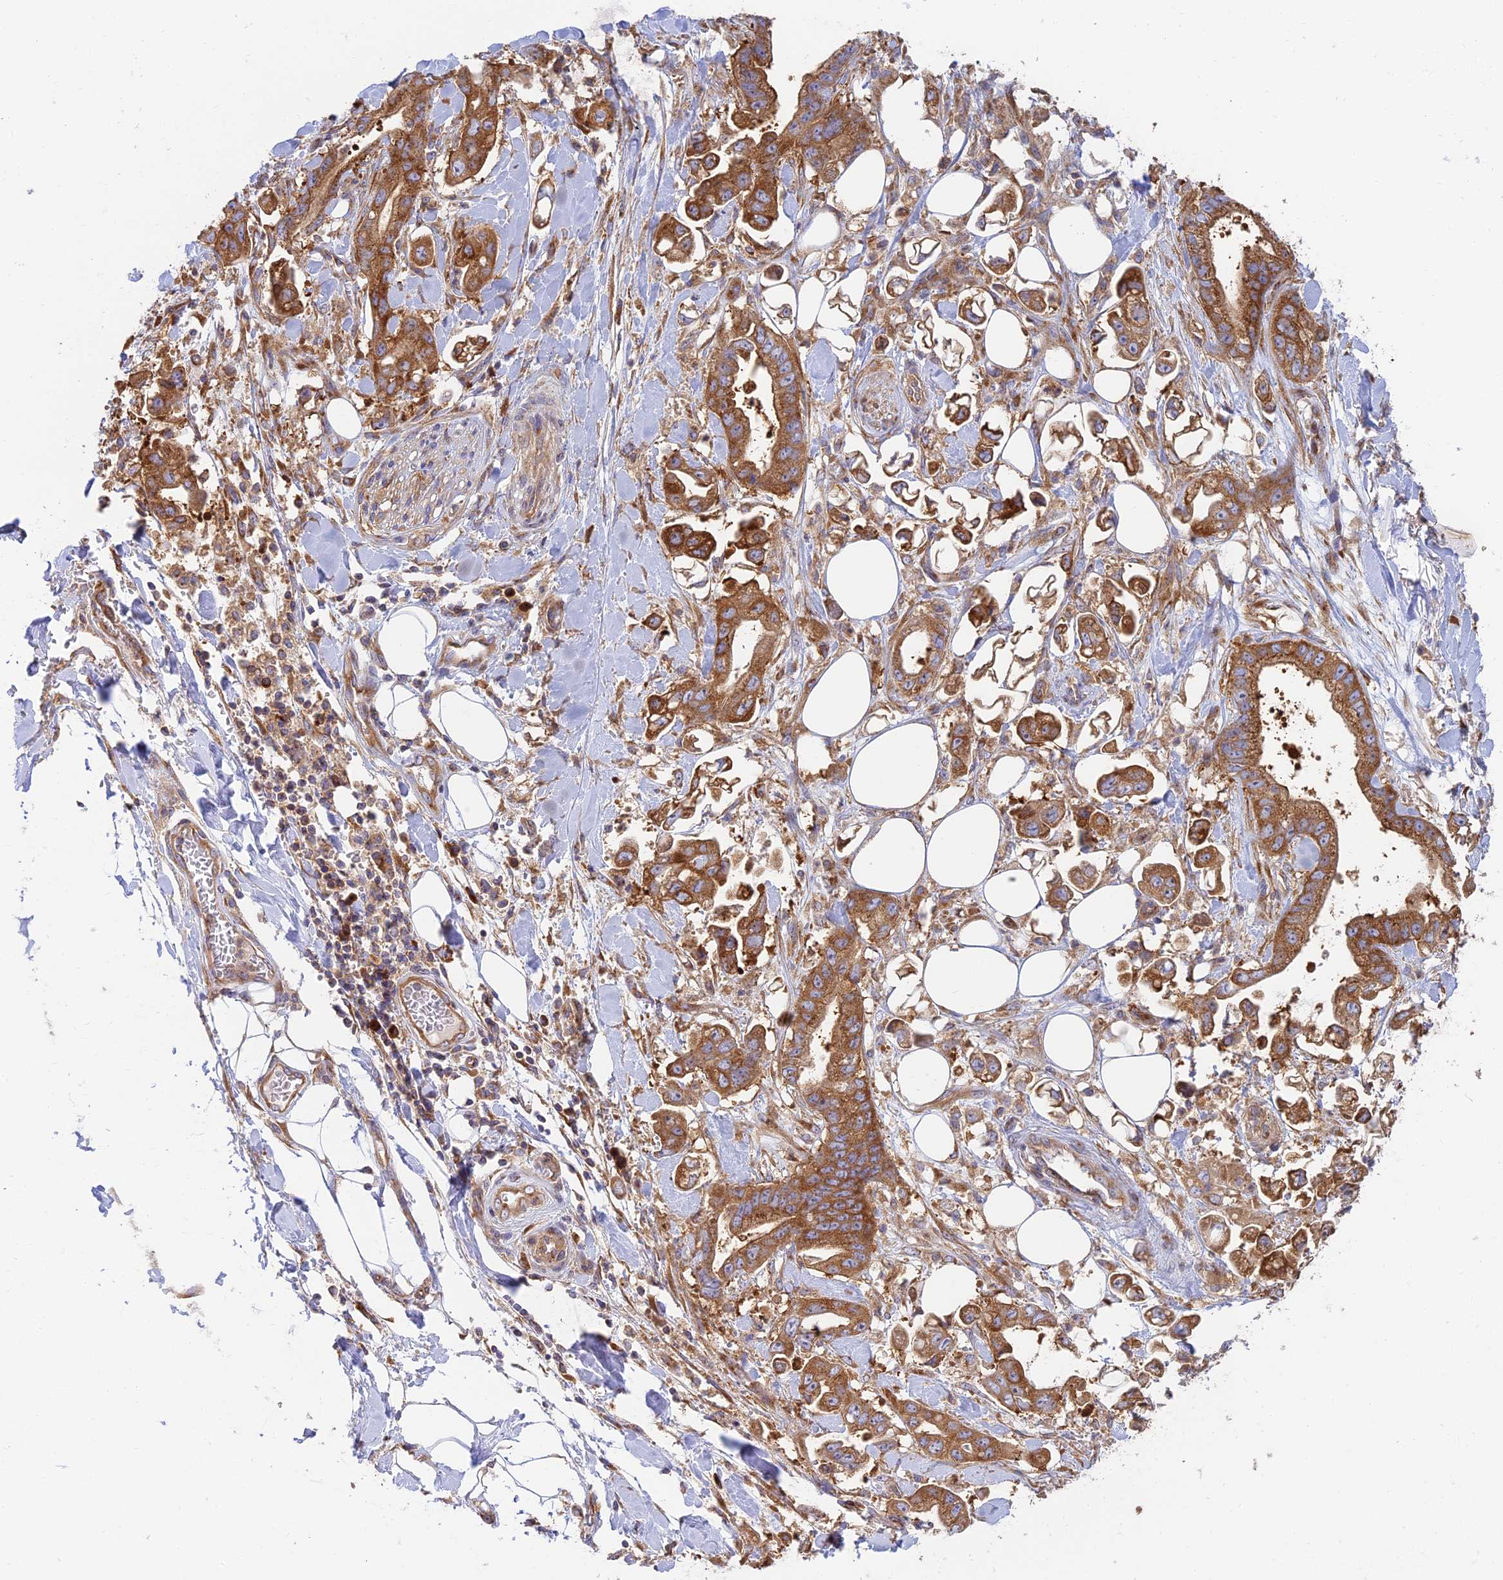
{"staining": {"intensity": "strong", "quantity": ">75%", "location": "cytoplasmic/membranous"}, "tissue": "stomach cancer", "cell_type": "Tumor cells", "image_type": "cancer", "snomed": [{"axis": "morphology", "description": "Adenocarcinoma, NOS"}, {"axis": "topography", "description": "Stomach"}], "caption": "Immunohistochemical staining of adenocarcinoma (stomach) reveals high levels of strong cytoplasmic/membranous protein expression in approximately >75% of tumor cells.", "gene": "GOLGA3", "patient": {"sex": "male", "age": 62}}